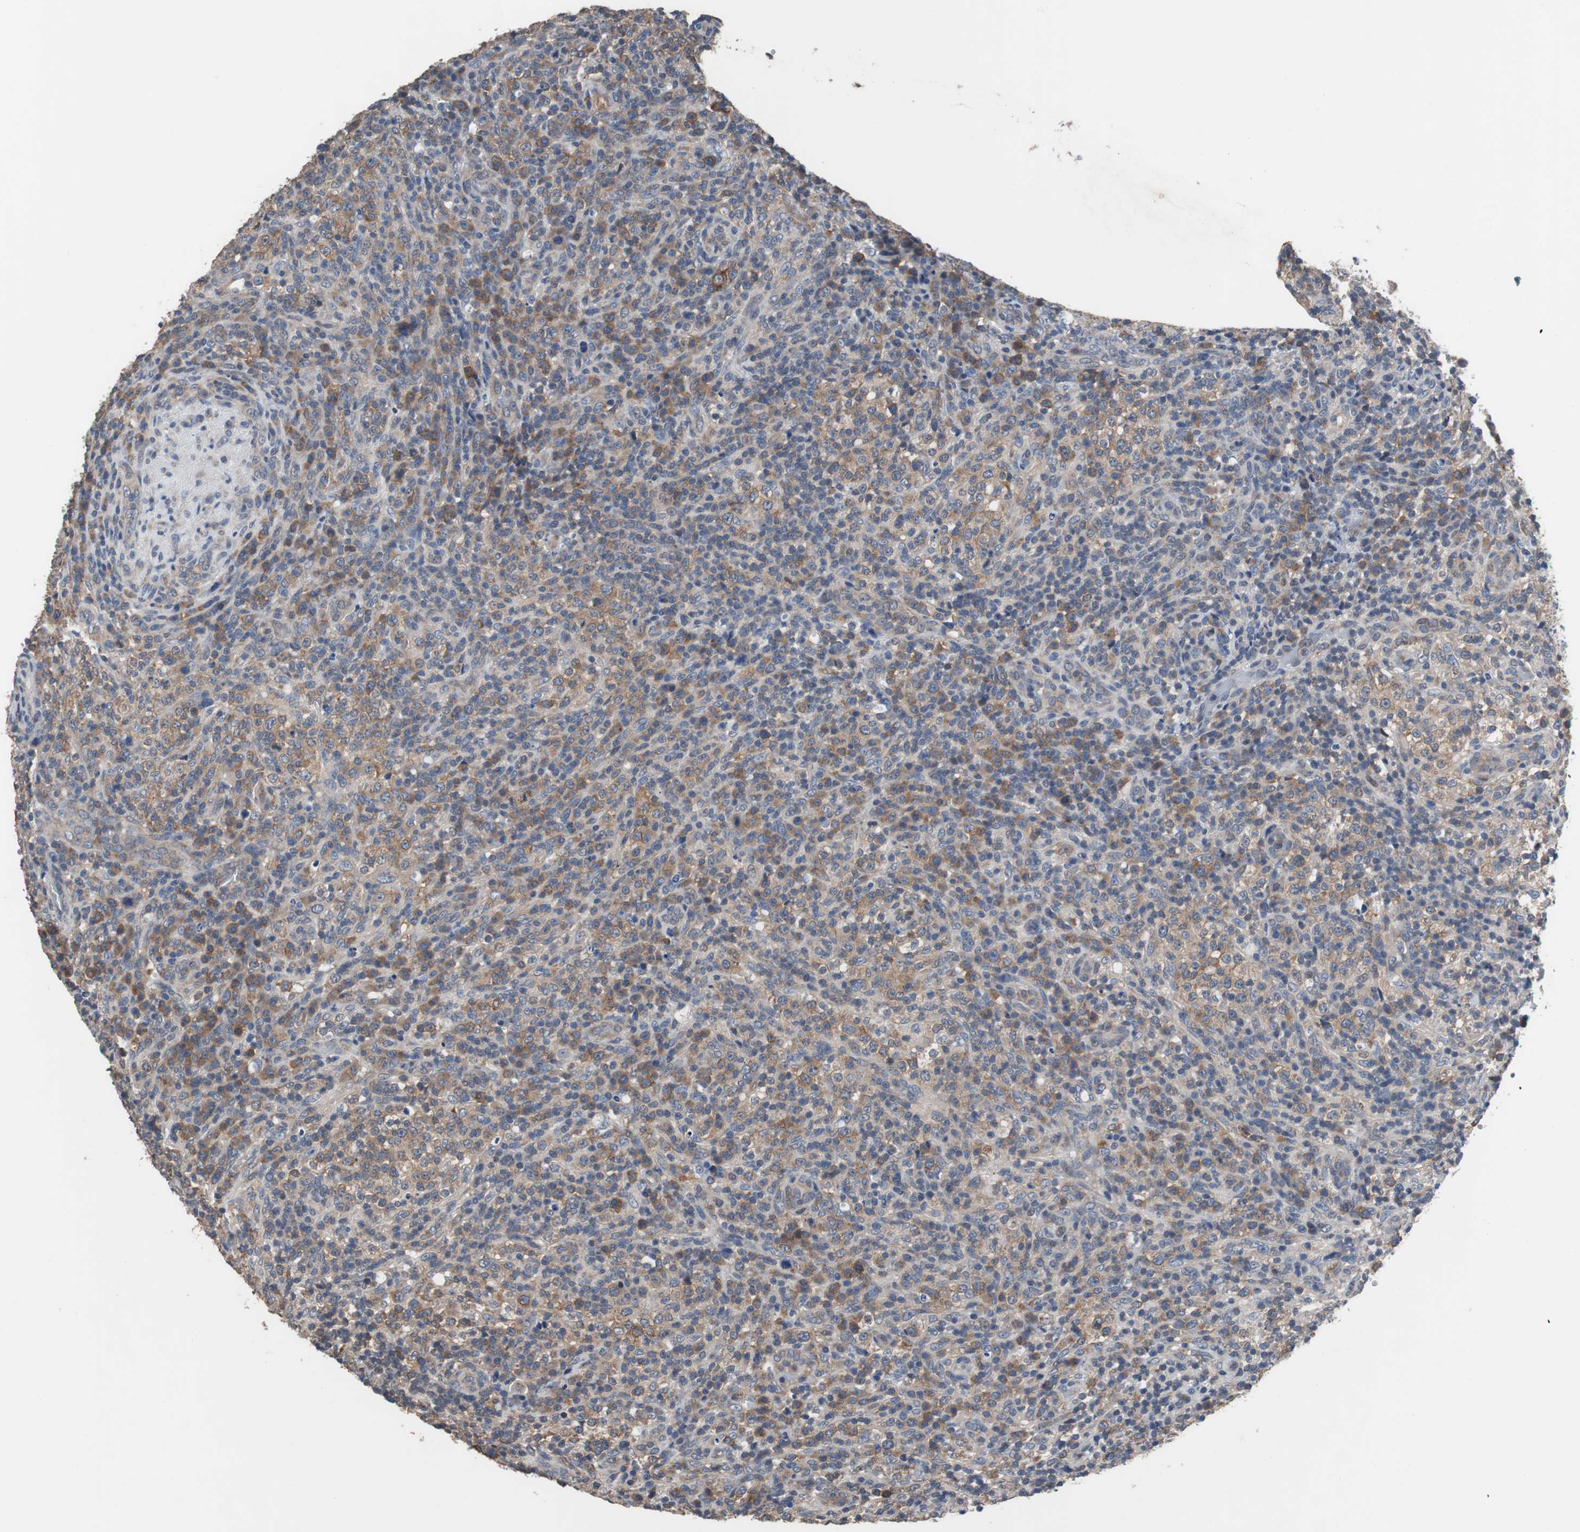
{"staining": {"intensity": "moderate", "quantity": ">75%", "location": "cytoplasmic/membranous"}, "tissue": "lymphoma", "cell_type": "Tumor cells", "image_type": "cancer", "snomed": [{"axis": "morphology", "description": "Malignant lymphoma, non-Hodgkin's type, High grade"}, {"axis": "topography", "description": "Lymph node"}], "caption": "The image displays immunohistochemical staining of high-grade malignant lymphoma, non-Hodgkin's type. There is moderate cytoplasmic/membranous positivity is appreciated in about >75% of tumor cells. (brown staining indicates protein expression, while blue staining denotes nuclei).", "gene": "USP10", "patient": {"sex": "female", "age": 76}}